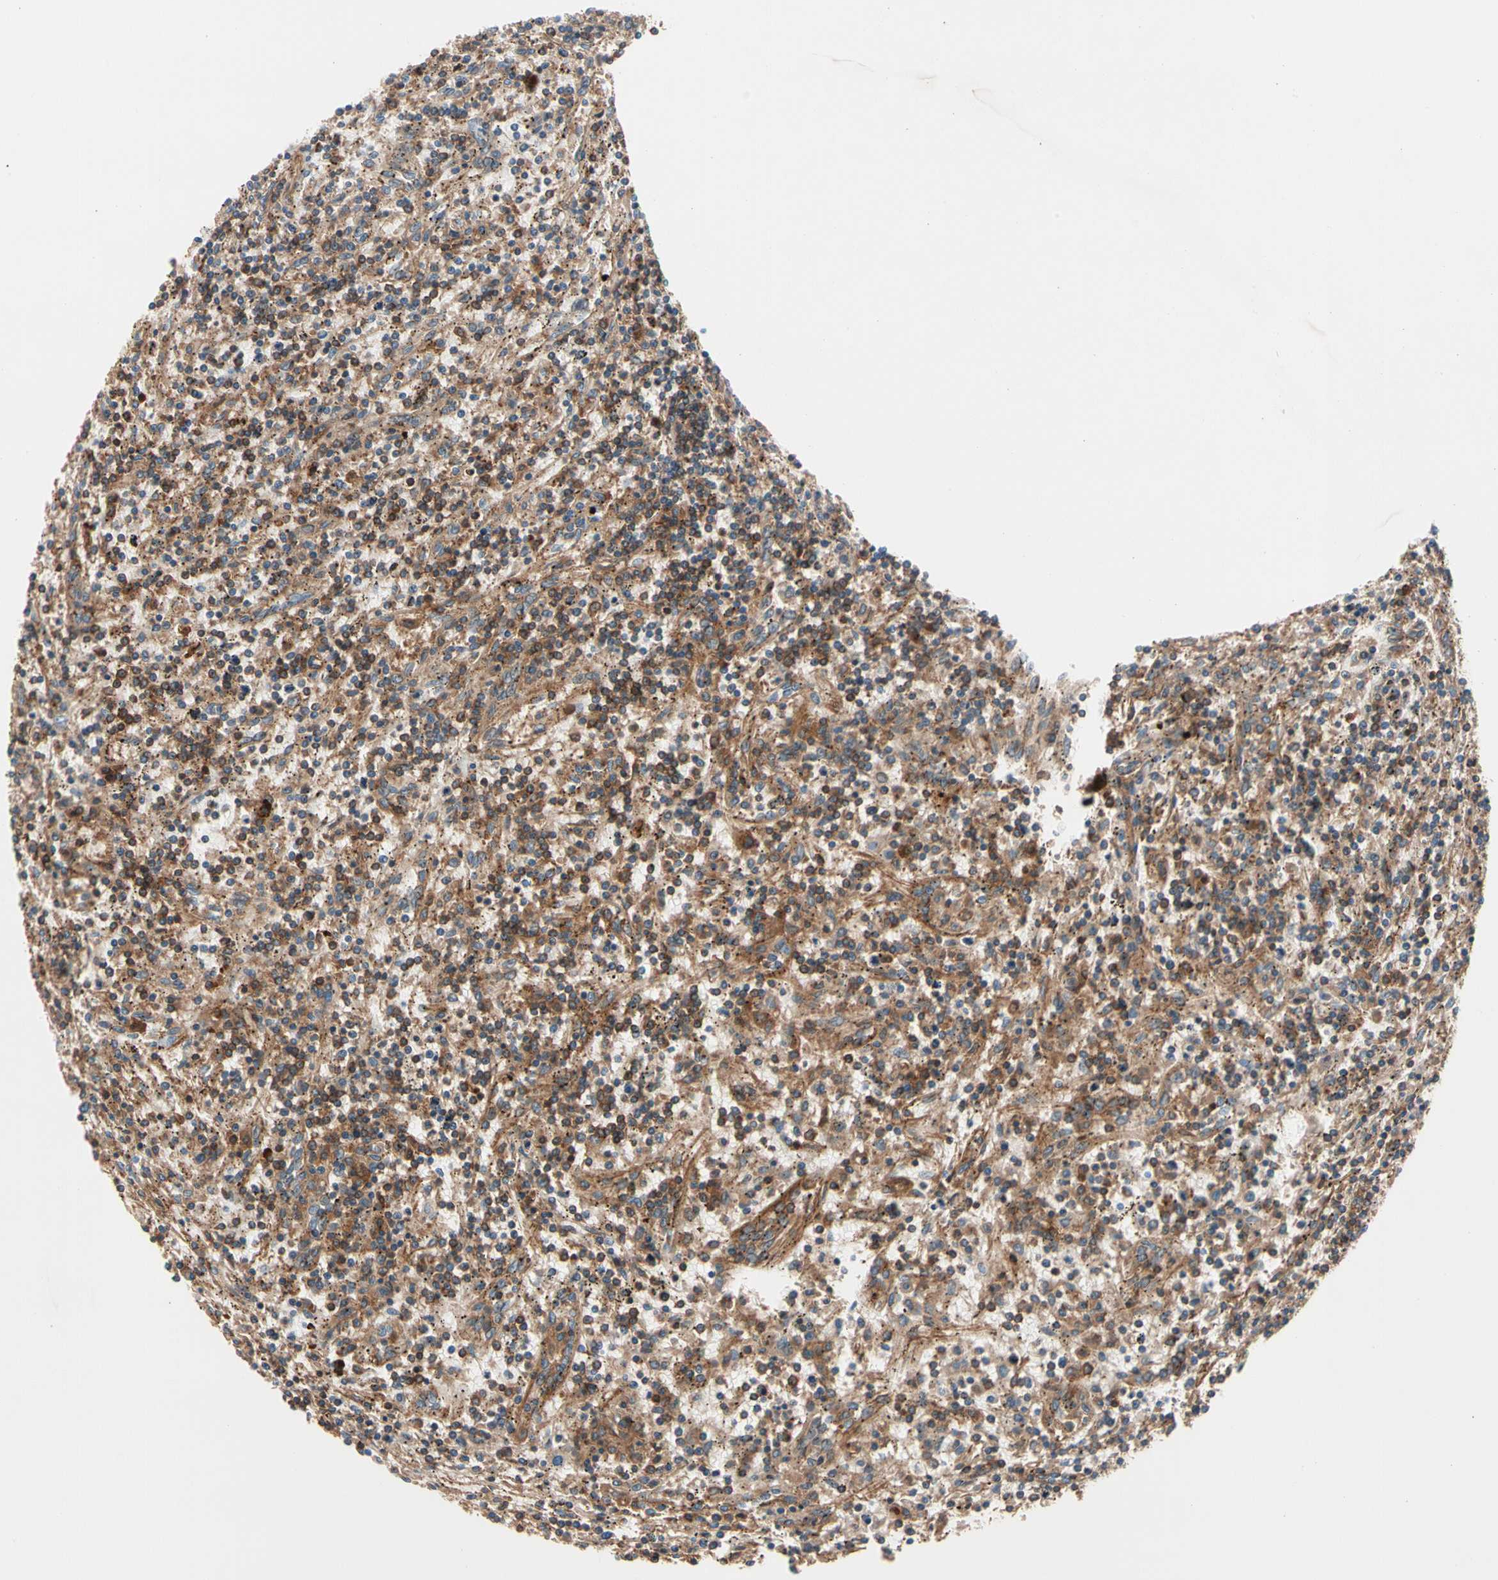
{"staining": {"intensity": "strong", "quantity": "25%-75%", "location": "cytoplasmic/membranous"}, "tissue": "lymphoma", "cell_type": "Tumor cells", "image_type": "cancer", "snomed": [{"axis": "morphology", "description": "Malignant lymphoma, non-Hodgkin's type, Low grade"}, {"axis": "topography", "description": "Spleen"}], "caption": "Lymphoma stained for a protein (brown) reveals strong cytoplasmic/membranous positive positivity in approximately 25%-75% of tumor cells.", "gene": "ROCK1", "patient": {"sex": "male", "age": 76}}